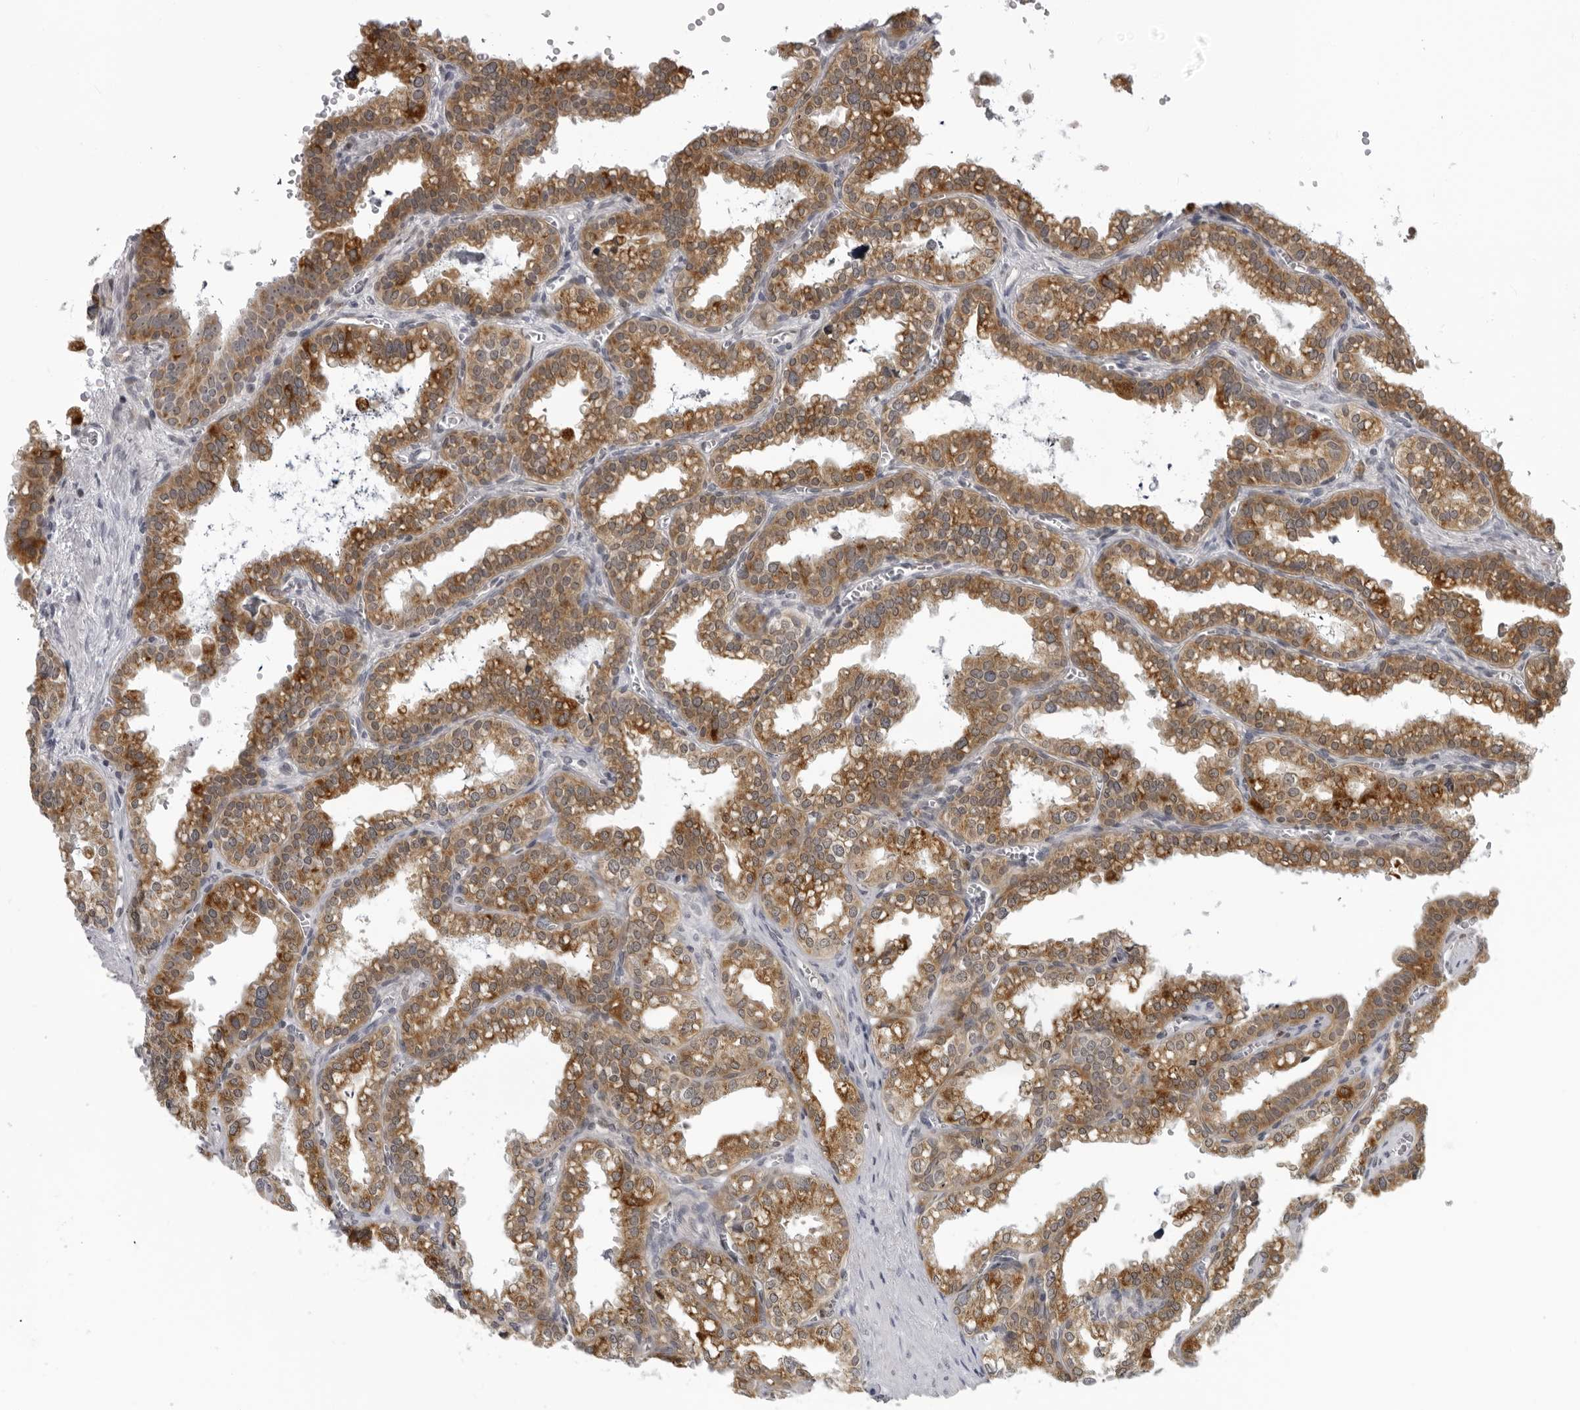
{"staining": {"intensity": "moderate", "quantity": ">75%", "location": "cytoplasmic/membranous"}, "tissue": "seminal vesicle", "cell_type": "Glandular cells", "image_type": "normal", "snomed": [{"axis": "morphology", "description": "Normal tissue, NOS"}, {"axis": "topography", "description": "Prostate"}, {"axis": "topography", "description": "Seminal veicle"}], "caption": "This micrograph exhibits IHC staining of normal human seminal vesicle, with medium moderate cytoplasmic/membranous staining in about >75% of glandular cells.", "gene": "MRPS15", "patient": {"sex": "male", "age": 51}}